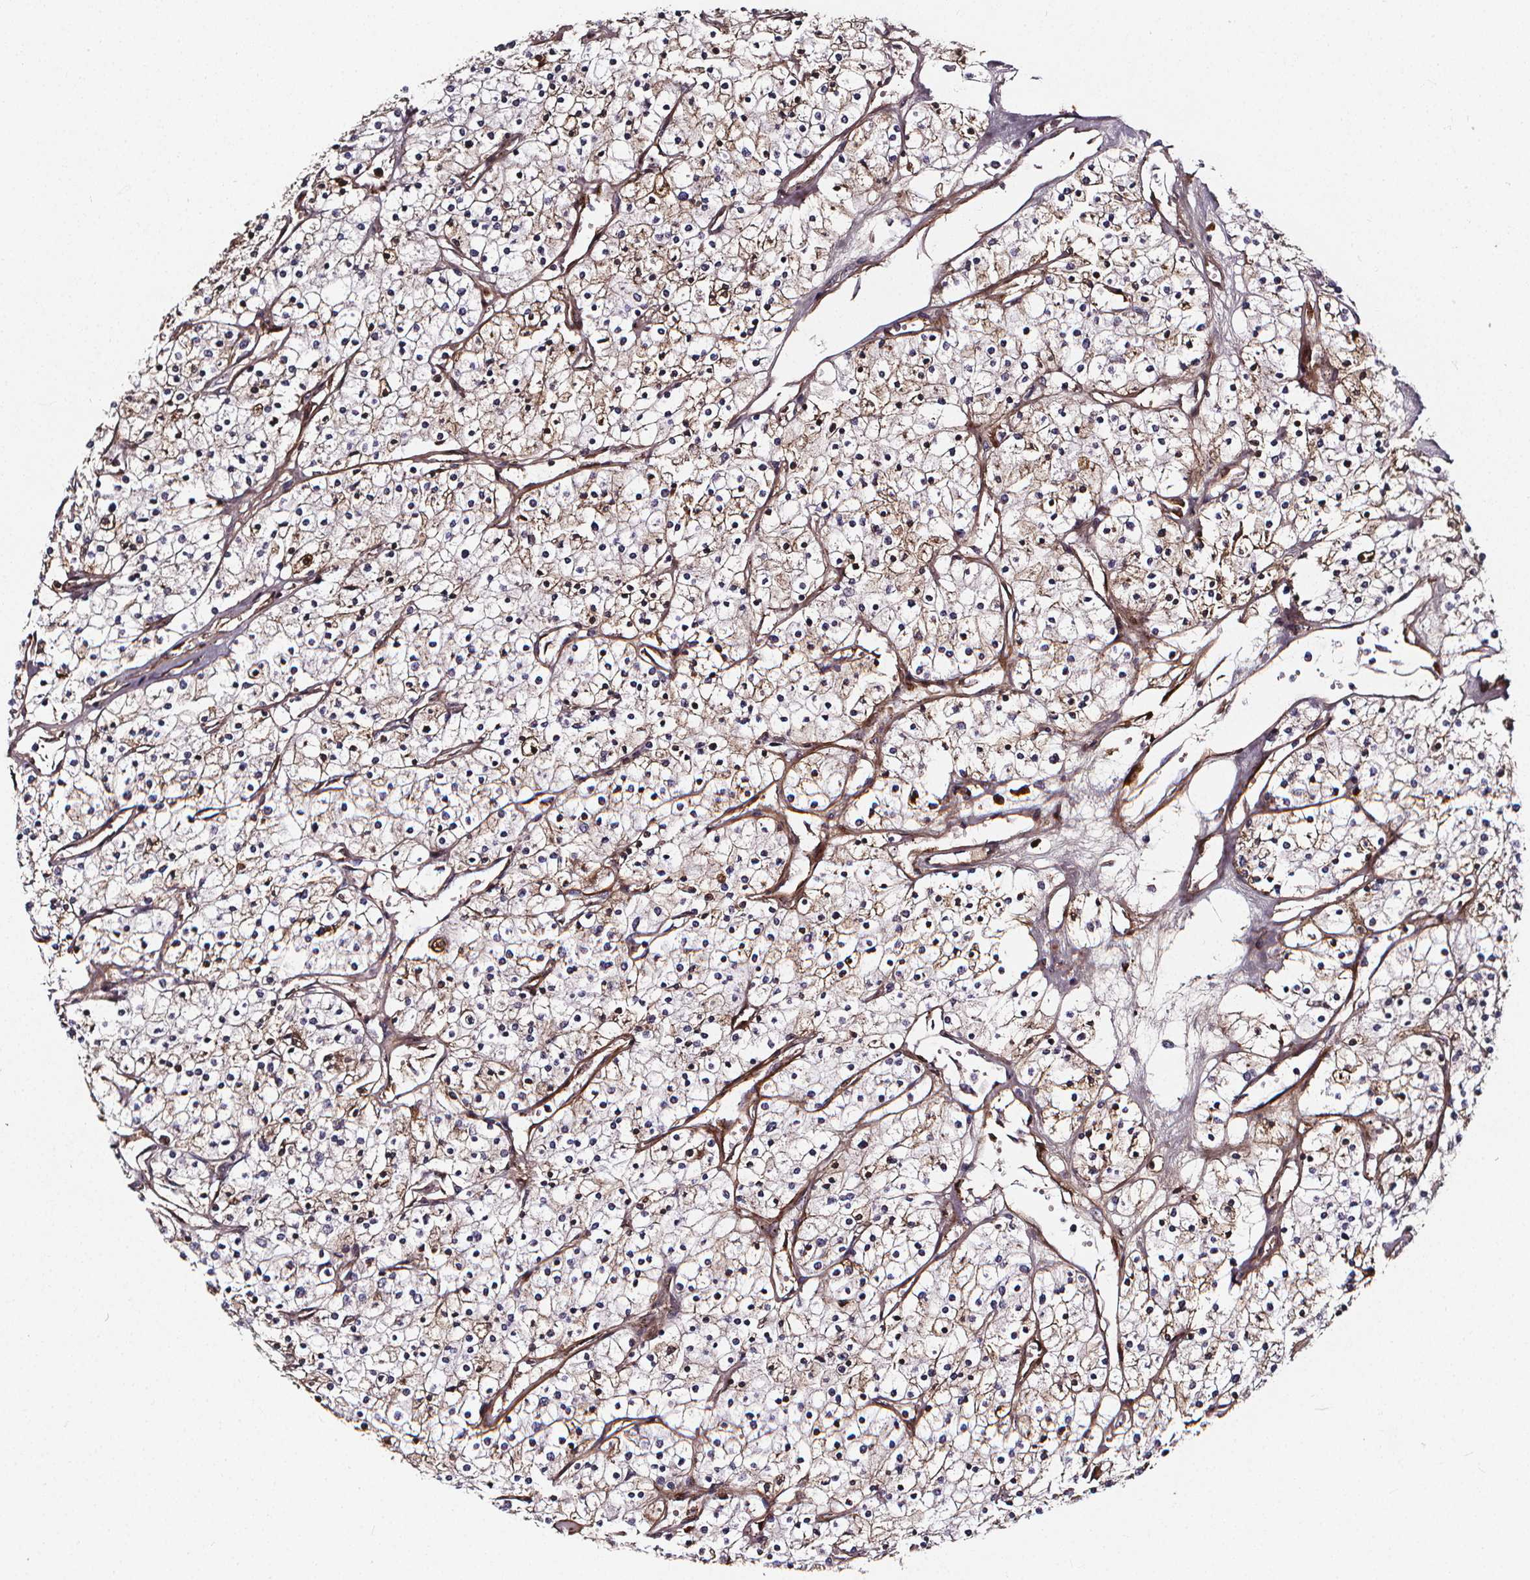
{"staining": {"intensity": "weak", "quantity": "<25%", "location": "cytoplasmic/membranous"}, "tissue": "renal cancer", "cell_type": "Tumor cells", "image_type": "cancer", "snomed": [{"axis": "morphology", "description": "Adenocarcinoma, NOS"}, {"axis": "topography", "description": "Kidney"}], "caption": "Adenocarcinoma (renal) stained for a protein using IHC displays no positivity tumor cells.", "gene": "AEBP1", "patient": {"sex": "male", "age": 80}}